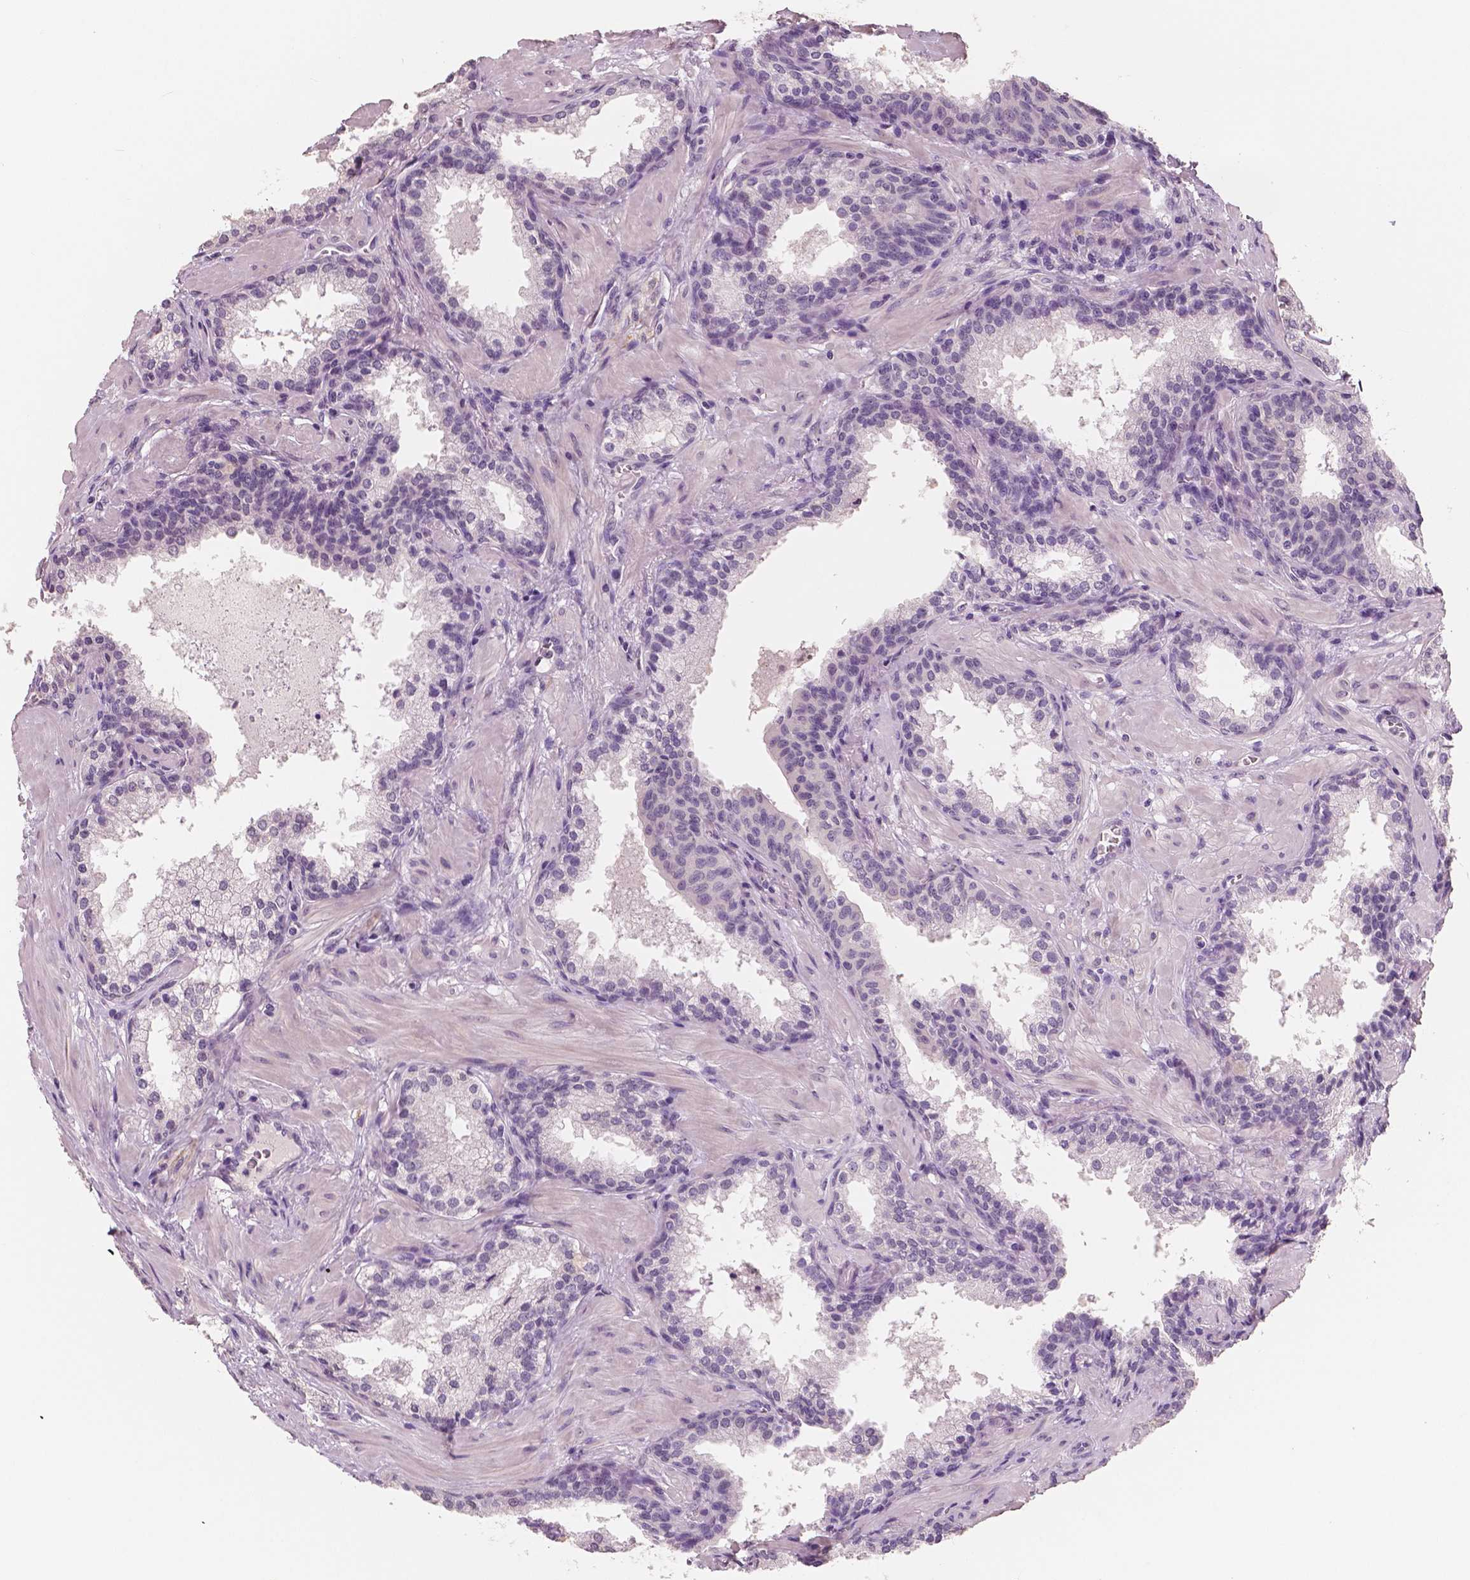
{"staining": {"intensity": "negative", "quantity": "none", "location": "none"}, "tissue": "prostate cancer", "cell_type": "Tumor cells", "image_type": "cancer", "snomed": [{"axis": "morphology", "description": "Adenocarcinoma, Low grade"}, {"axis": "topography", "description": "Prostate"}], "caption": "A micrograph of human adenocarcinoma (low-grade) (prostate) is negative for staining in tumor cells.", "gene": "NECAB1", "patient": {"sex": "male", "age": 56}}